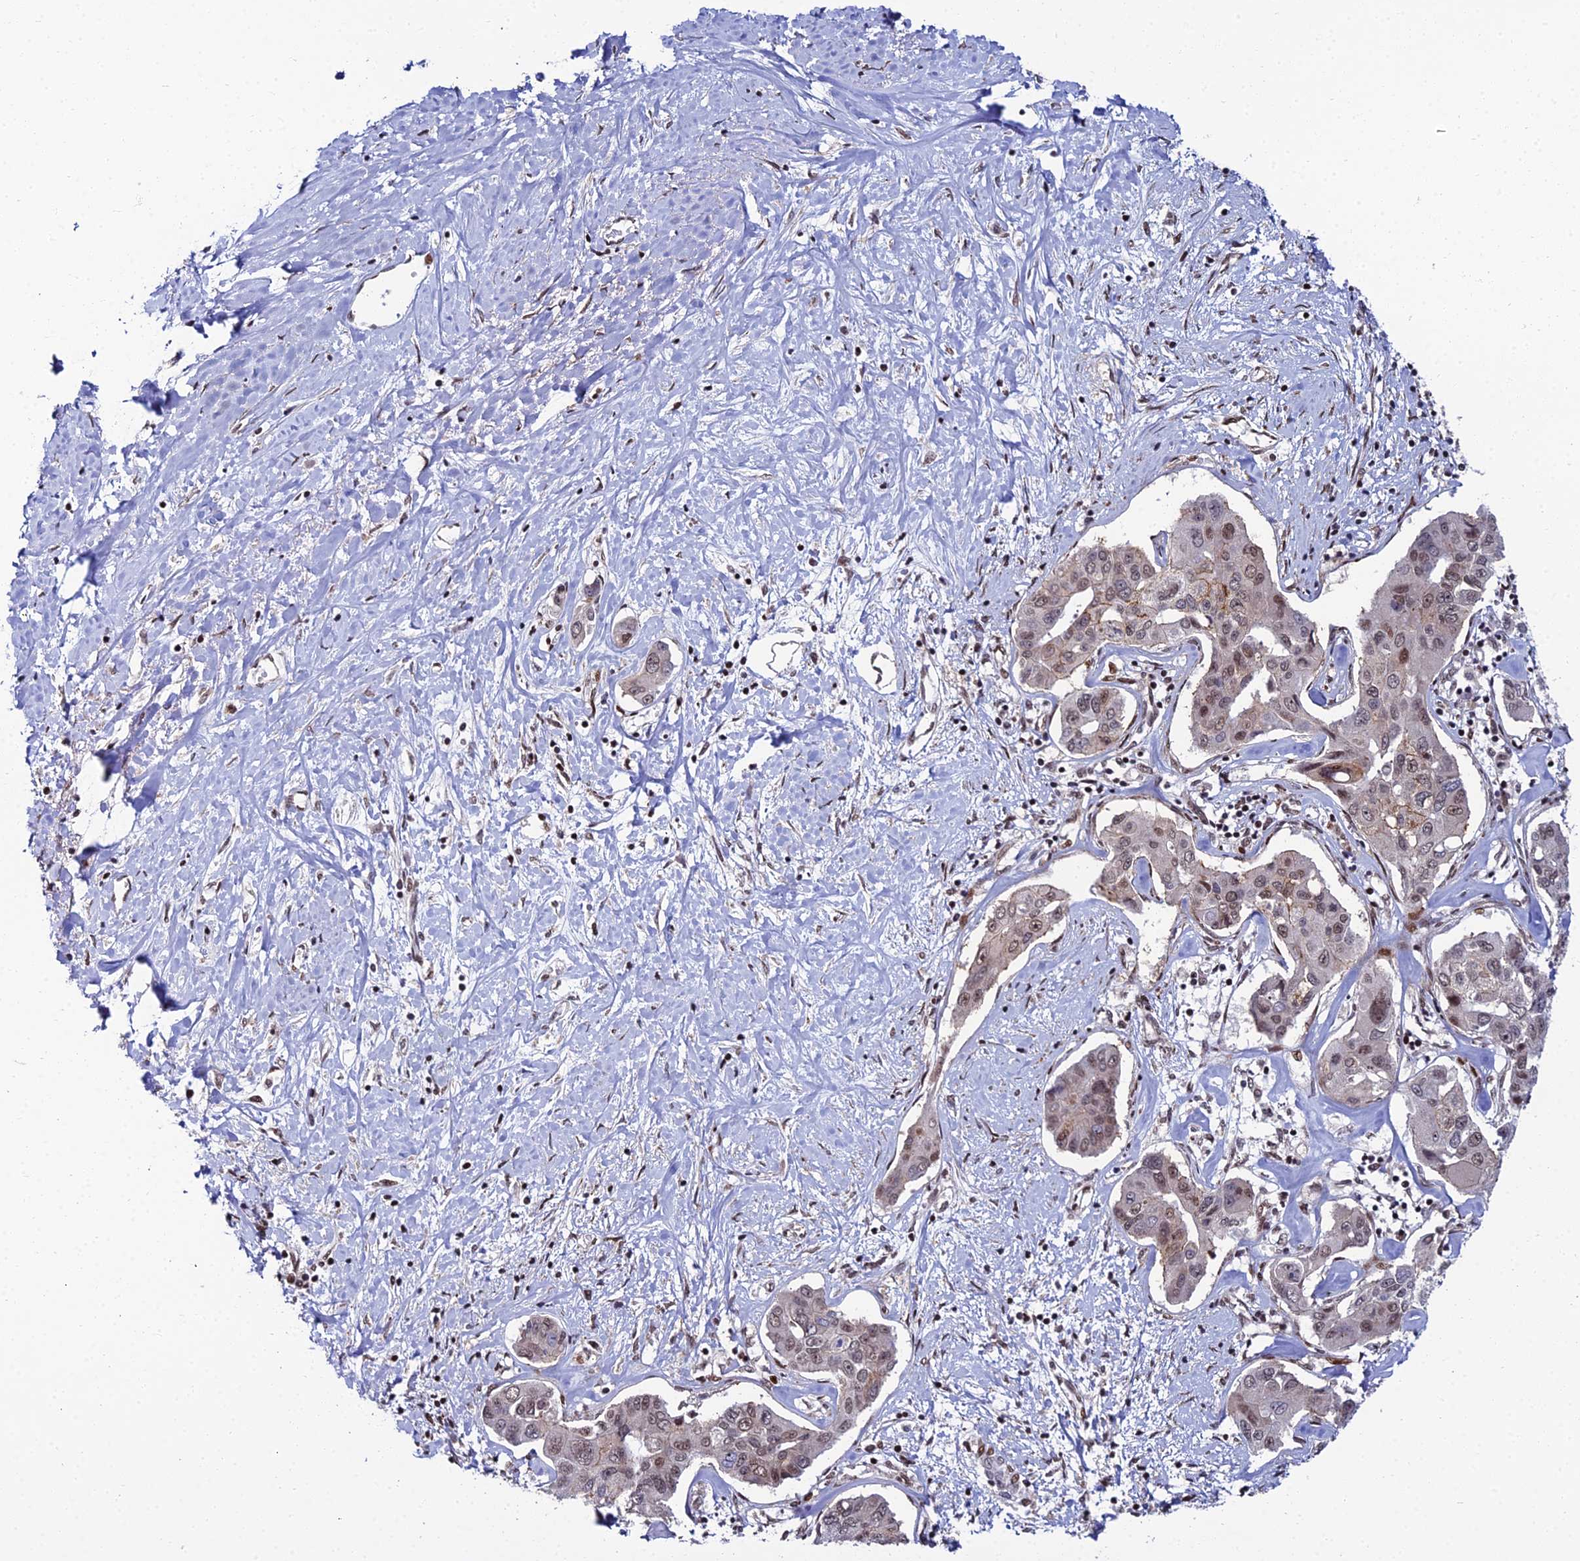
{"staining": {"intensity": "moderate", "quantity": ">75%", "location": "nuclear"}, "tissue": "liver cancer", "cell_type": "Tumor cells", "image_type": "cancer", "snomed": [{"axis": "morphology", "description": "Cholangiocarcinoma"}, {"axis": "topography", "description": "Liver"}], "caption": "Cholangiocarcinoma (liver) tissue demonstrates moderate nuclear staining in about >75% of tumor cells, visualized by immunohistochemistry. (IHC, brightfield microscopy, high magnification).", "gene": "ZNF668", "patient": {"sex": "male", "age": 59}}